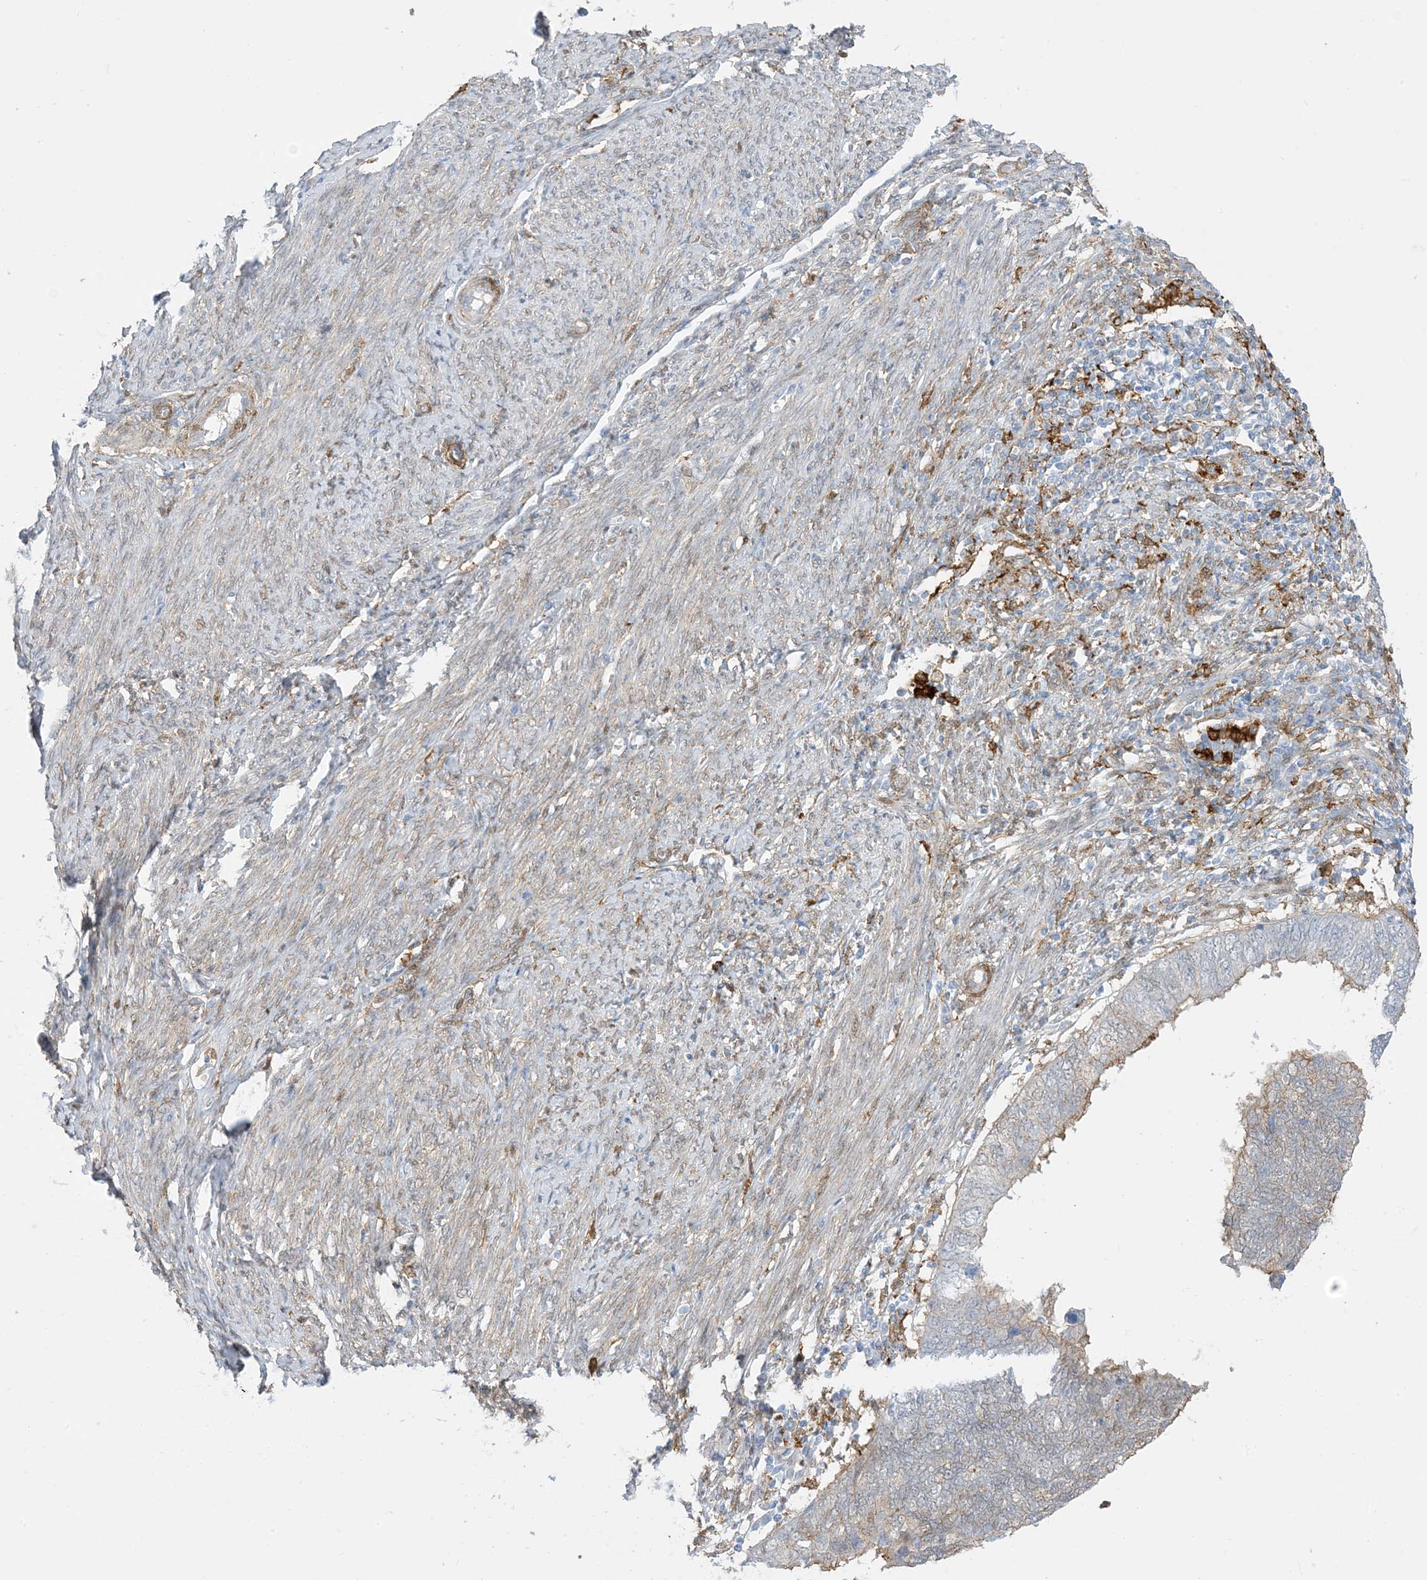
{"staining": {"intensity": "weak", "quantity": "<25%", "location": "cytoplasmic/membranous"}, "tissue": "endometrial cancer", "cell_type": "Tumor cells", "image_type": "cancer", "snomed": [{"axis": "morphology", "description": "Adenocarcinoma, NOS"}, {"axis": "topography", "description": "Uterus"}], "caption": "IHC histopathology image of human endometrial cancer (adenocarcinoma) stained for a protein (brown), which demonstrates no positivity in tumor cells.", "gene": "GSN", "patient": {"sex": "female", "age": 77}}